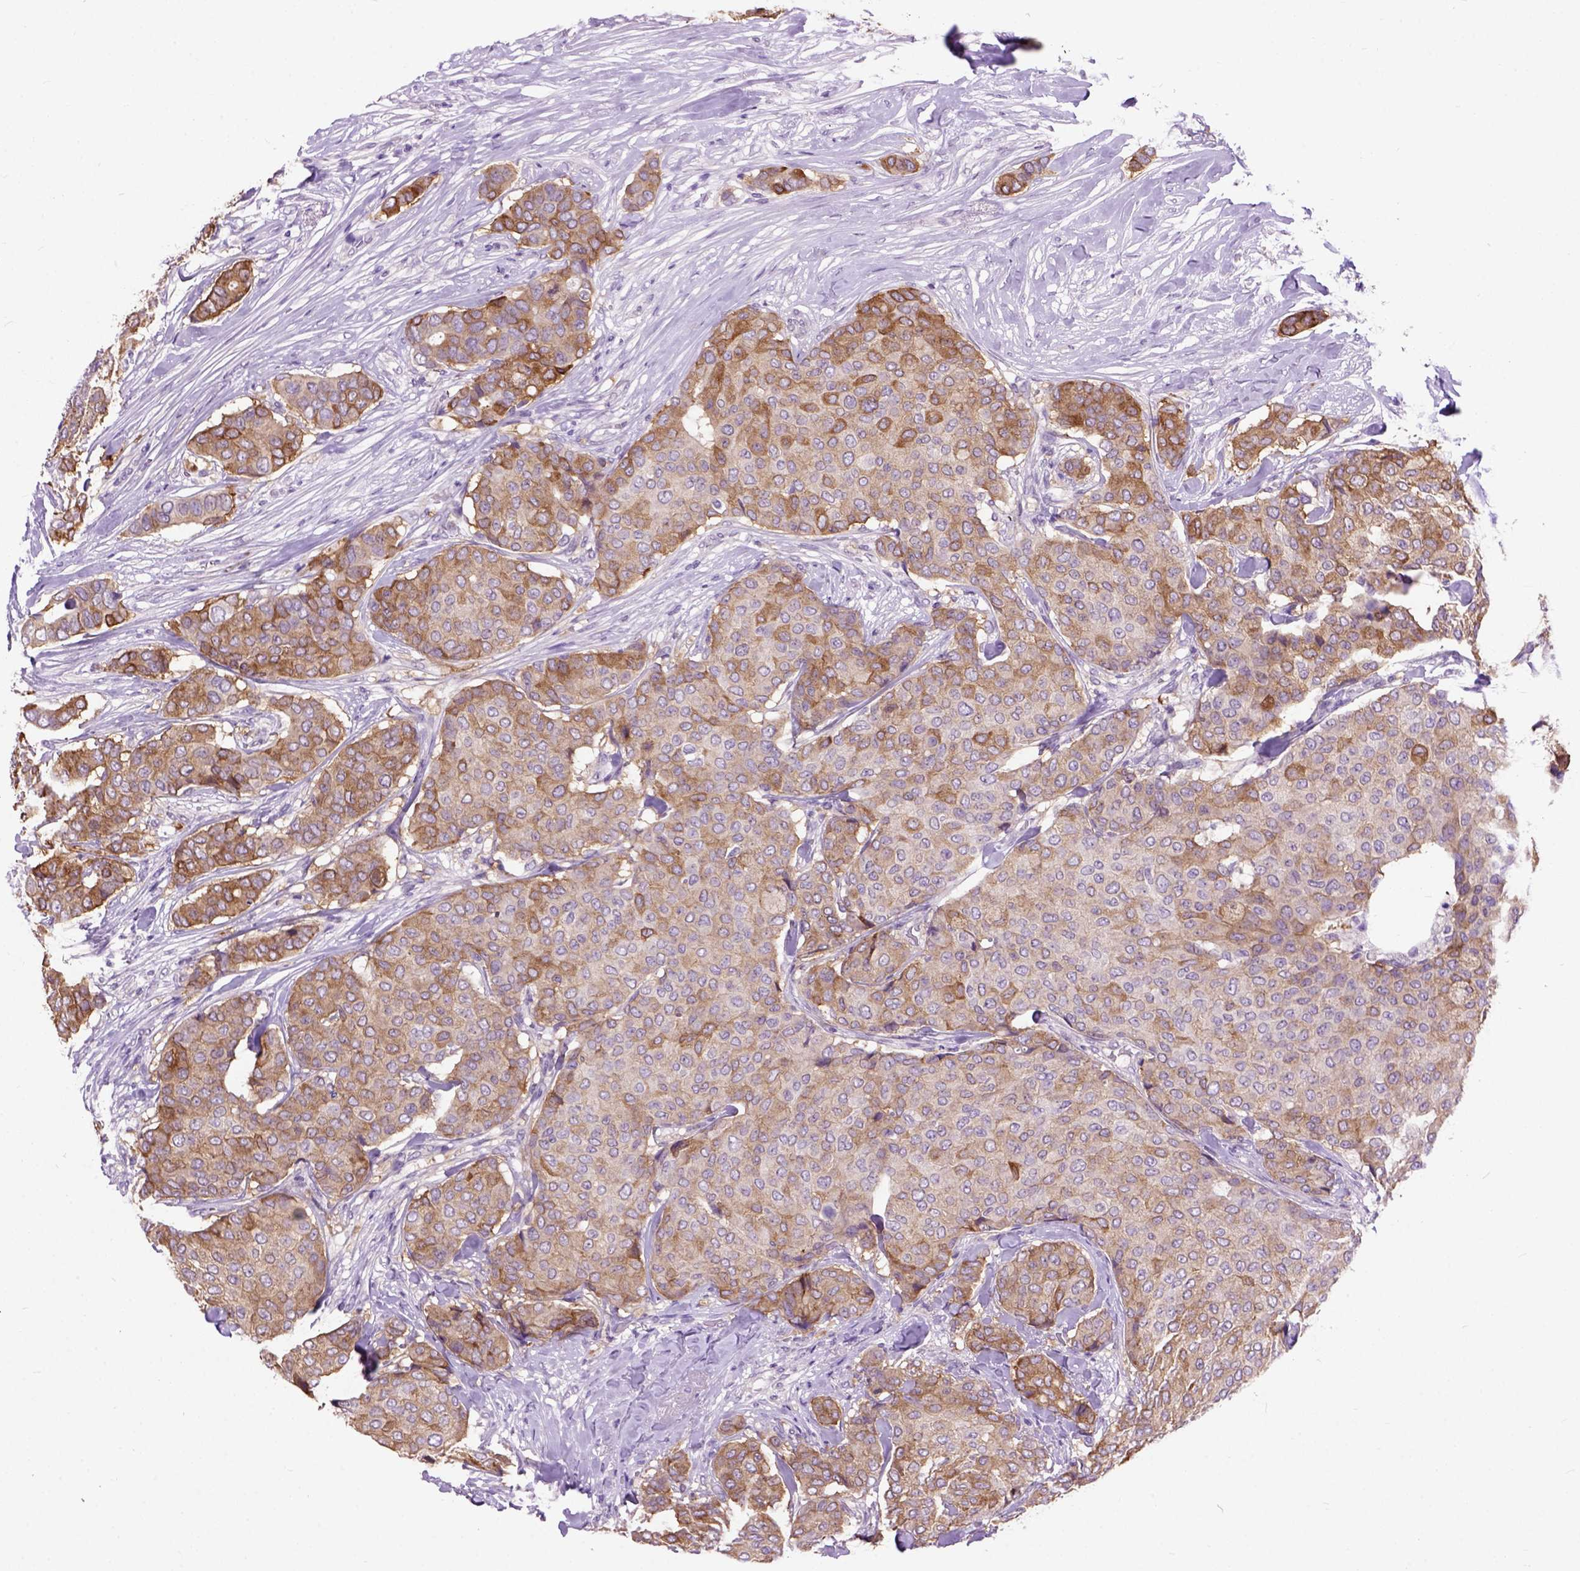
{"staining": {"intensity": "moderate", "quantity": ">75%", "location": "cytoplasmic/membranous"}, "tissue": "breast cancer", "cell_type": "Tumor cells", "image_type": "cancer", "snomed": [{"axis": "morphology", "description": "Duct carcinoma"}, {"axis": "topography", "description": "Breast"}], "caption": "This is an image of immunohistochemistry staining of intraductal carcinoma (breast), which shows moderate expression in the cytoplasmic/membranous of tumor cells.", "gene": "MAPT", "patient": {"sex": "female", "age": 75}}